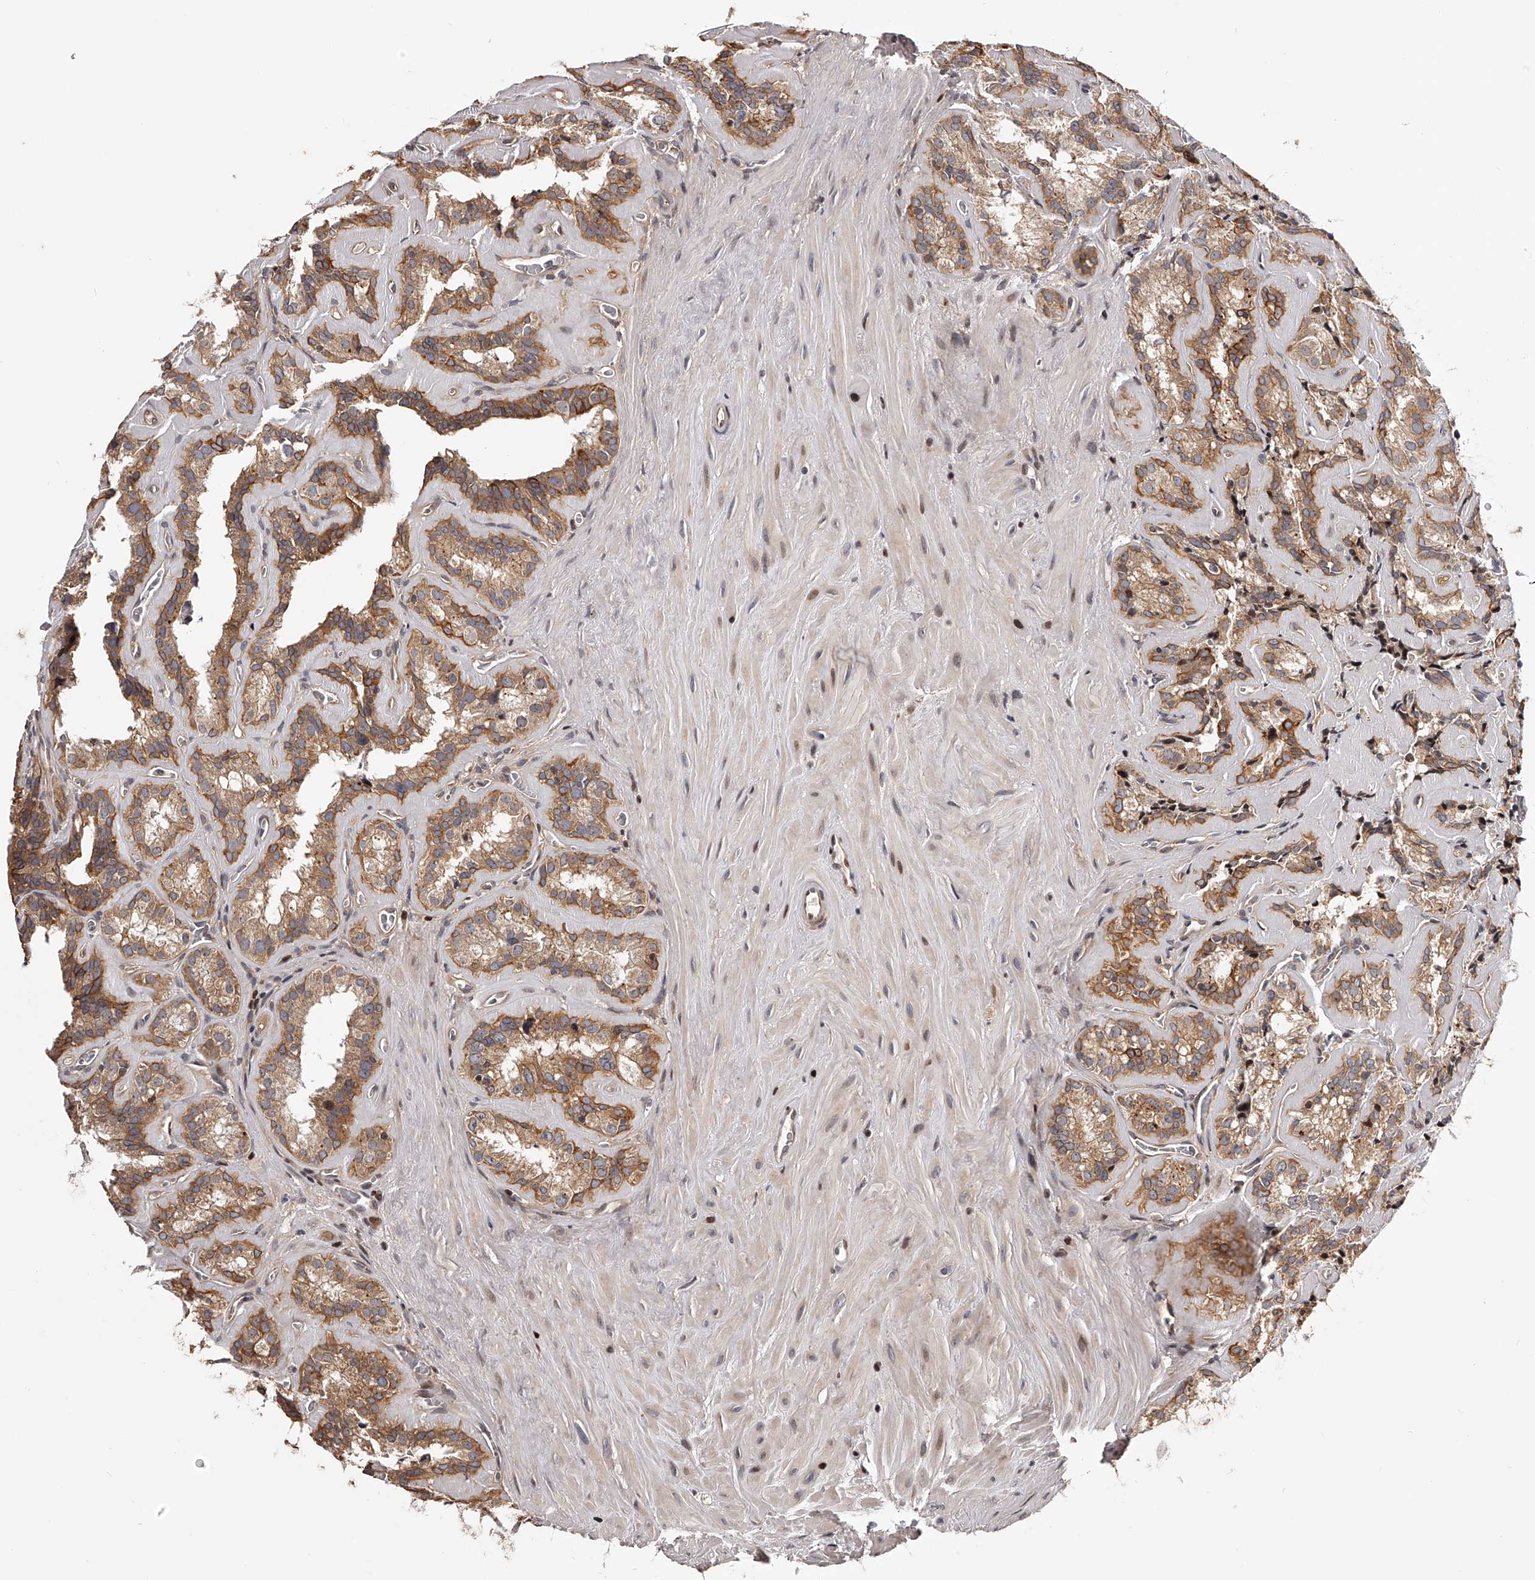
{"staining": {"intensity": "moderate", "quantity": ">75%", "location": "cytoplasmic/membranous"}, "tissue": "seminal vesicle", "cell_type": "Glandular cells", "image_type": "normal", "snomed": [{"axis": "morphology", "description": "Normal tissue, NOS"}, {"axis": "topography", "description": "Prostate"}, {"axis": "topography", "description": "Seminal veicle"}], "caption": "High-magnification brightfield microscopy of normal seminal vesicle stained with DAB (brown) and counterstained with hematoxylin (blue). glandular cells exhibit moderate cytoplasmic/membranous expression is present in approximately>75% of cells. Nuclei are stained in blue.", "gene": "PFDN2", "patient": {"sex": "male", "age": 59}}